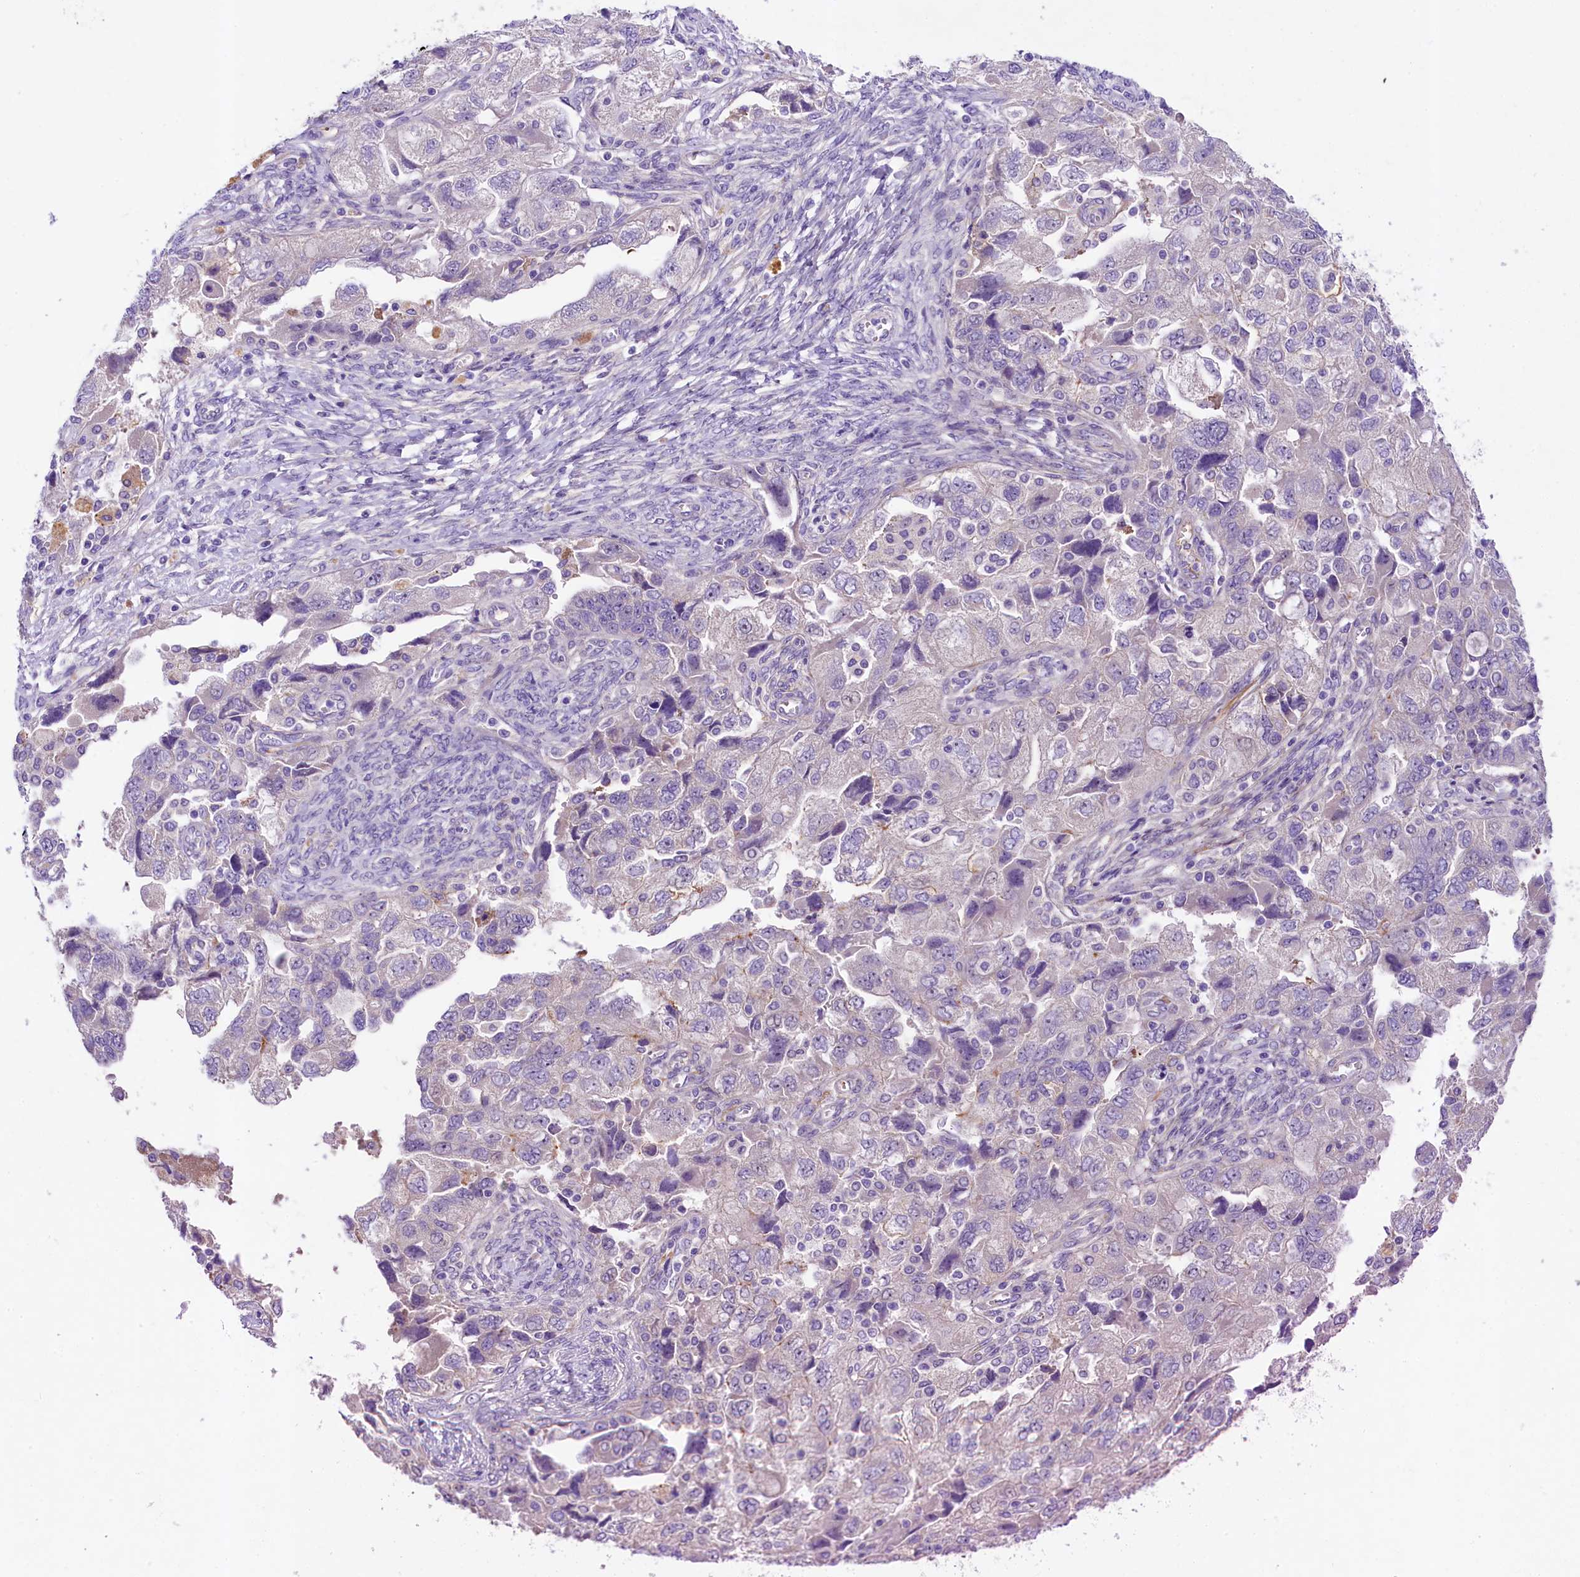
{"staining": {"intensity": "negative", "quantity": "none", "location": "none"}, "tissue": "ovarian cancer", "cell_type": "Tumor cells", "image_type": "cancer", "snomed": [{"axis": "morphology", "description": "Carcinoma, NOS"}, {"axis": "morphology", "description": "Cystadenocarcinoma, serous, NOS"}, {"axis": "topography", "description": "Ovary"}], "caption": "Serous cystadenocarcinoma (ovarian) stained for a protein using immunohistochemistry (IHC) exhibits no staining tumor cells.", "gene": "UBXN6", "patient": {"sex": "female", "age": 69}}